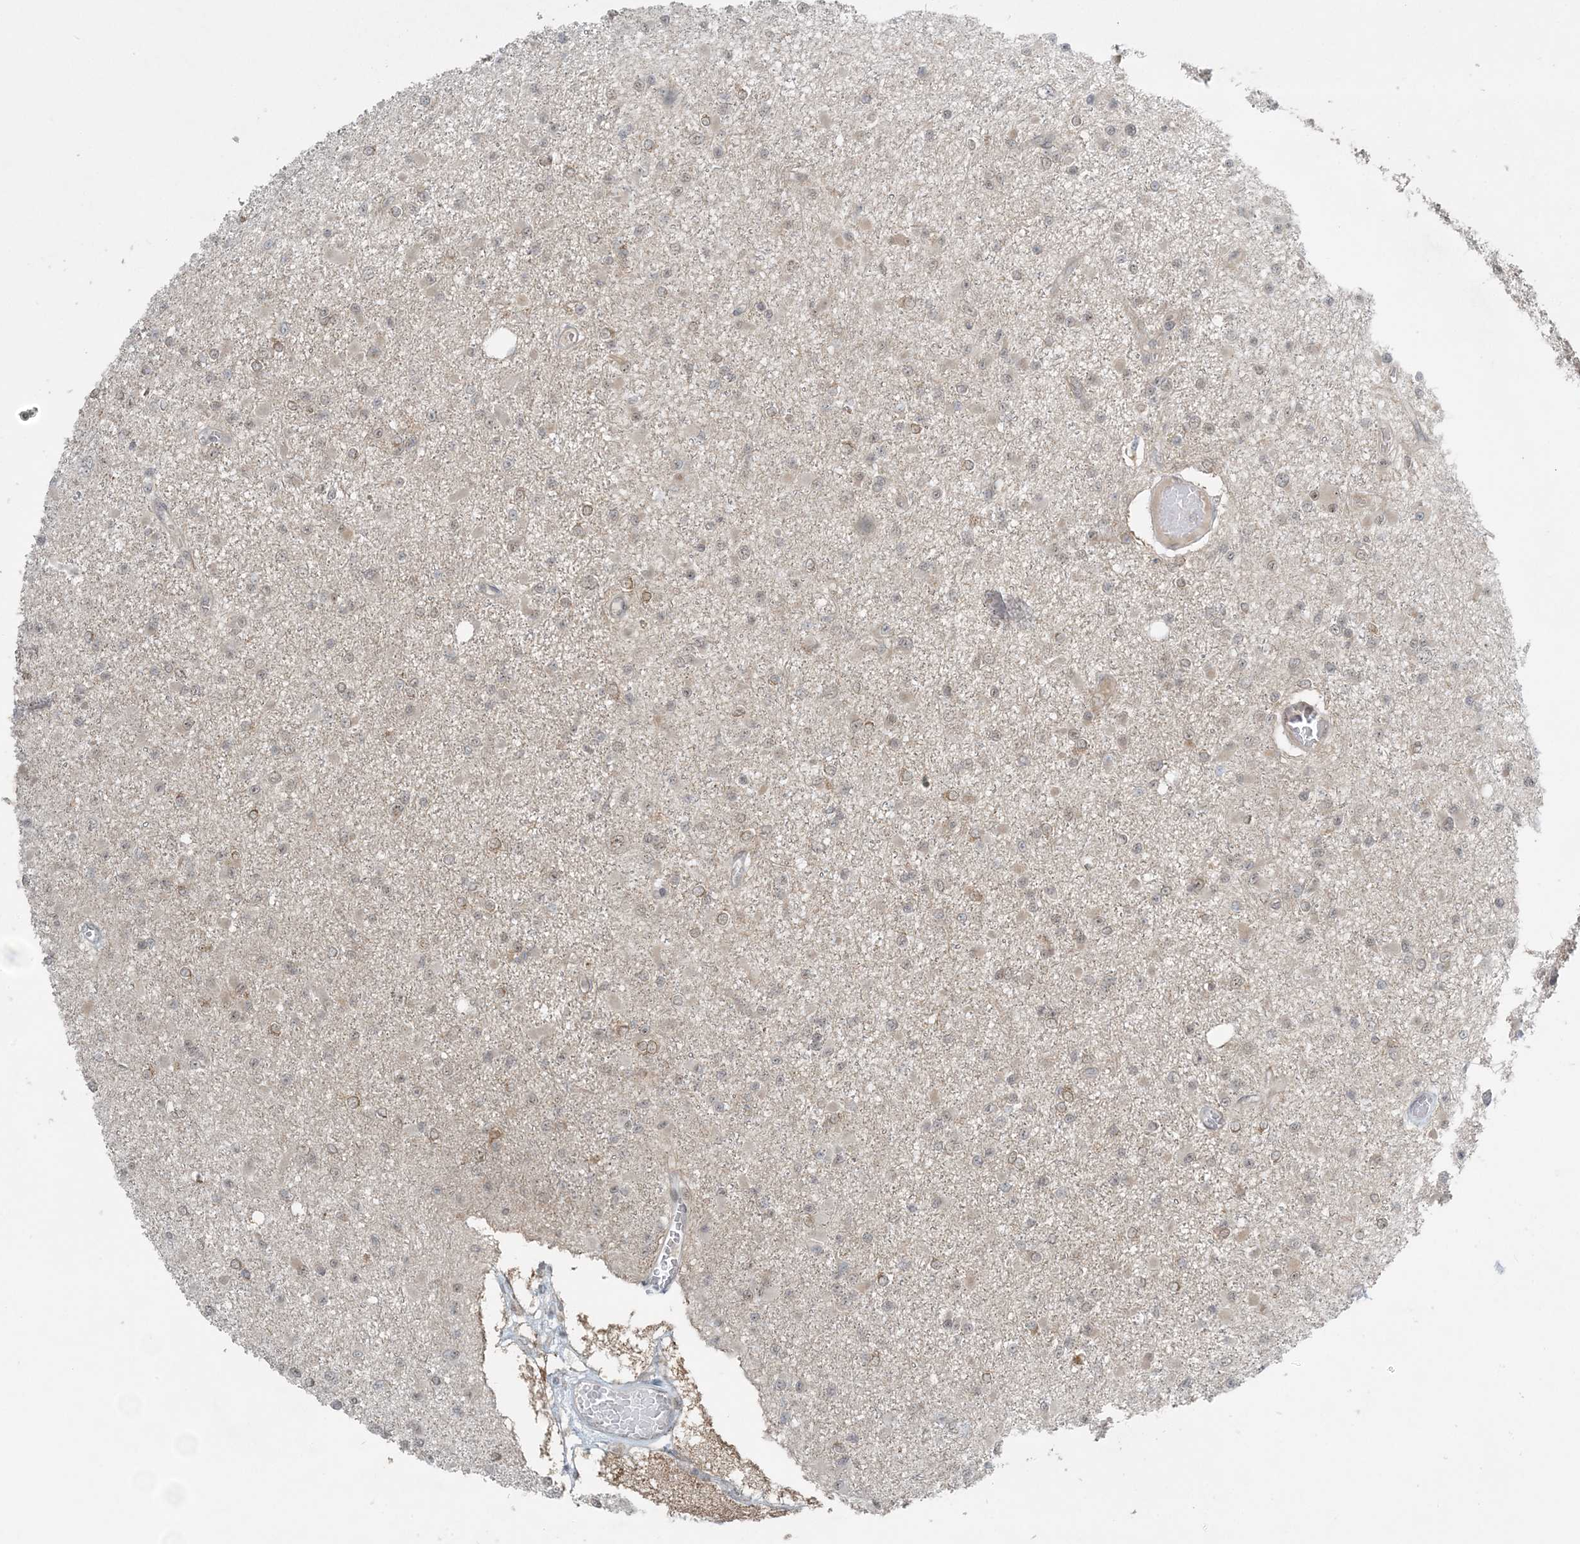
{"staining": {"intensity": "weak", "quantity": "<25%", "location": "cytoplasmic/membranous"}, "tissue": "glioma", "cell_type": "Tumor cells", "image_type": "cancer", "snomed": [{"axis": "morphology", "description": "Glioma, malignant, Low grade"}, {"axis": "topography", "description": "Brain"}], "caption": "This is an immunohistochemistry histopathology image of glioma. There is no expression in tumor cells.", "gene": "ATP11A", "patient": {"sex": "female", "age": 22}}